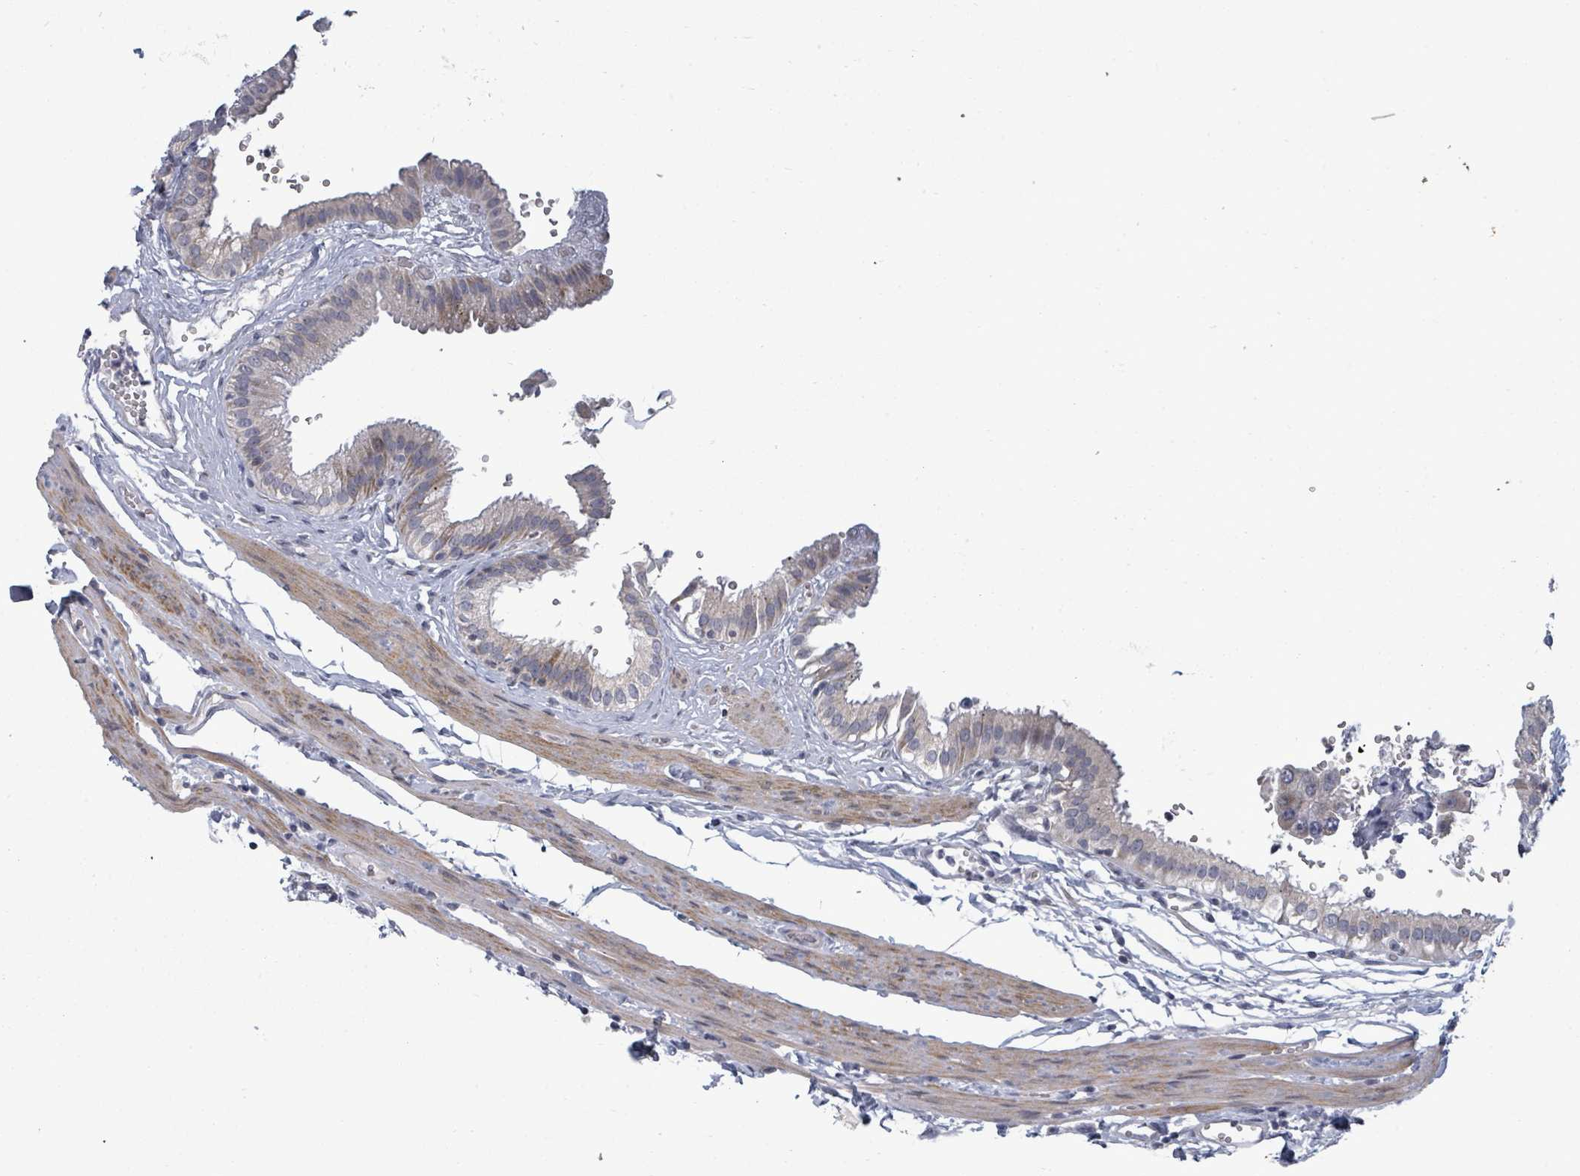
{"staining": {"intensity": "weak", "quantity": "25%-75%", "location": "cytoplasmic/membranous"}, "tissue": "gallbladder", "cell_type": "Glandular cells", "image_type": "normal", "snomed": [{"axis": "morphology", "description": "Normal tissue, NOS"}, {"axis": "topography", "description": "Gallbladder"}], "caption": "Protein staining of unremarkable gallbladder exhibits weak cytoplasmic/membranous staining in about 25%-75% of glandular cells.", "gene": "PTPN20", "patient": {"sex": "female", "age": 61}}